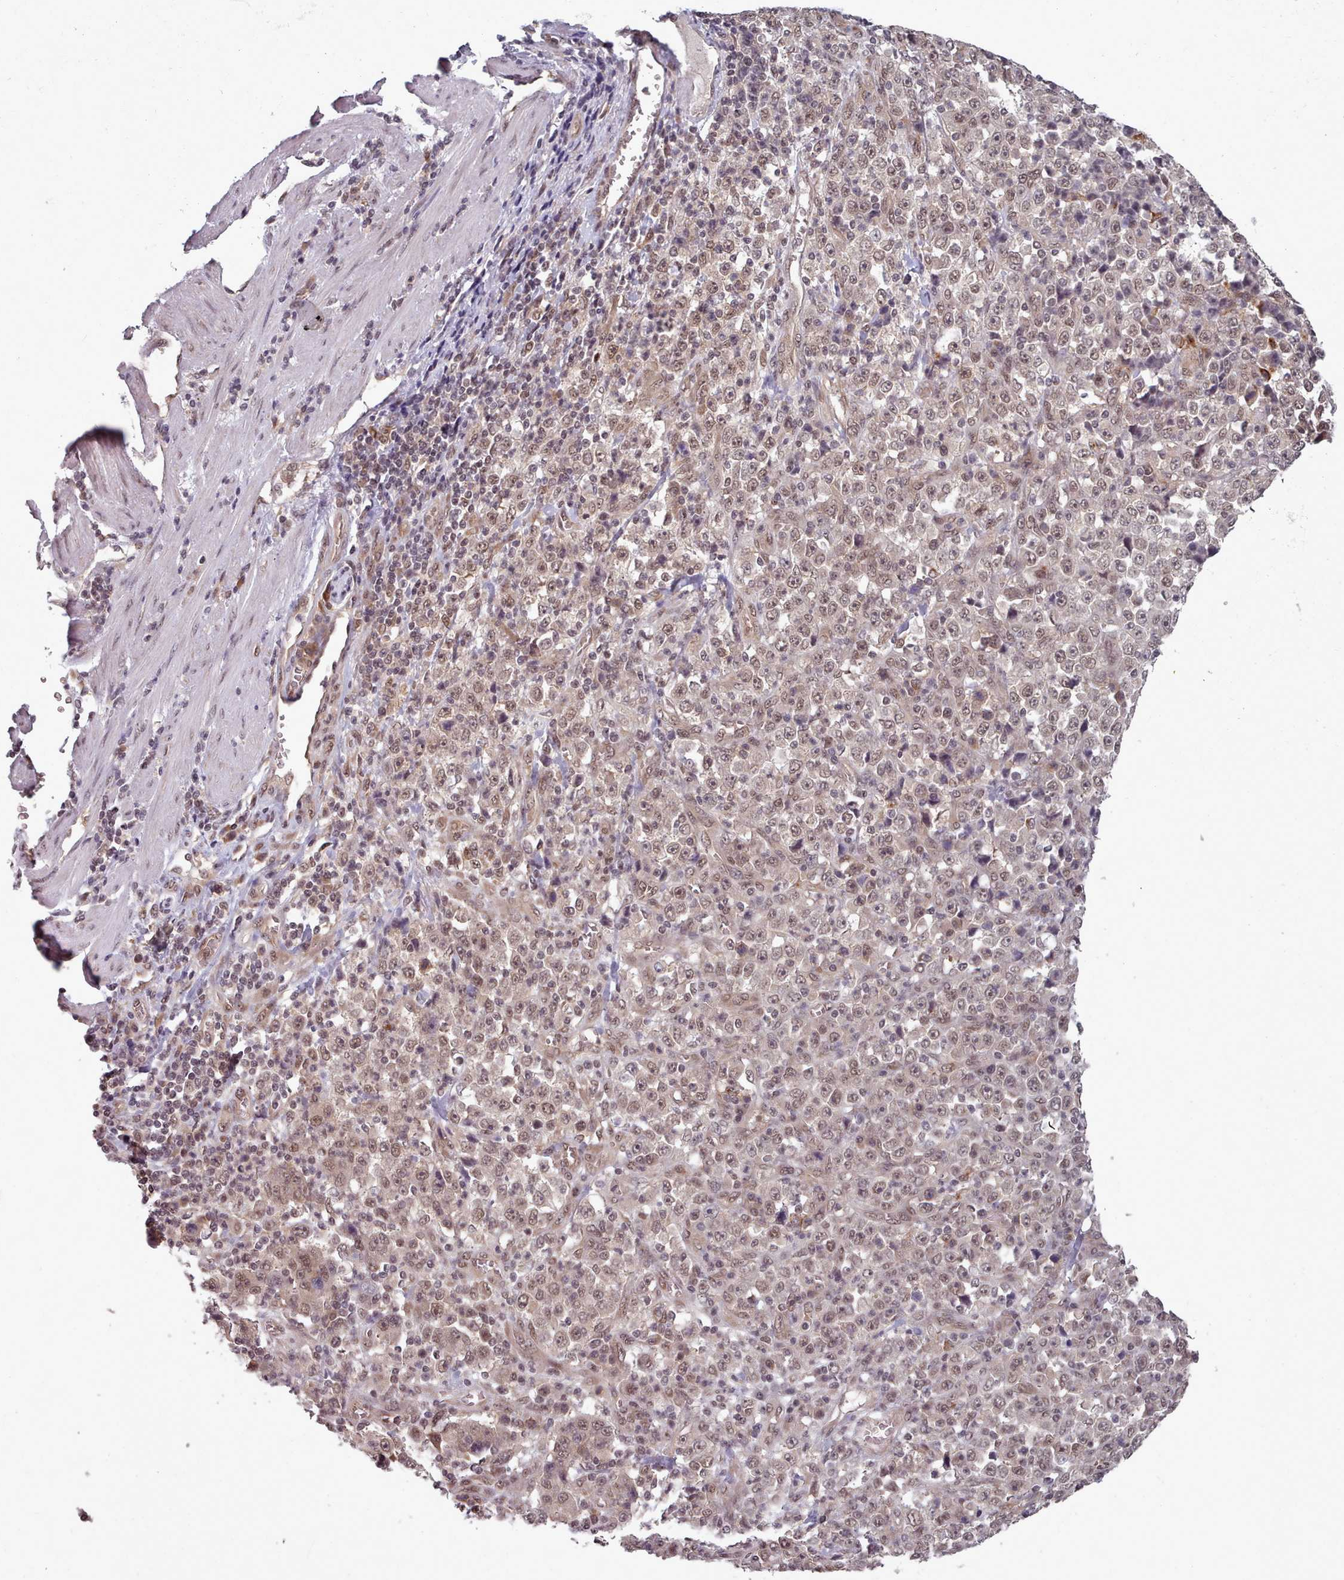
{"staining": {"intensity": "weak", "quantity": ">75%", "location": "nuclear"}, "tissue": "stomach cancer", "cell_type": "Tumor cells", "image_type": "cancer", "snomed": [{"axis": "morphology", "description": "Normal tissue, NOS"}, {"axis": "morphology", "description": "Adenocarcinoma, NOS"}, {"axis": "topography", "description": "Stomach, upper"}, {"axis": "topography", "description": "Stomach"}], "caption": "This histopathology image demonstrates immunohistochemistry staining of human stomach cancer (adenocarcinoma), with low weak nuclear staining in approximately >75% of tumor cells.", "gene": "DHX8", "patient": {"sex": "male", "age": 59}}